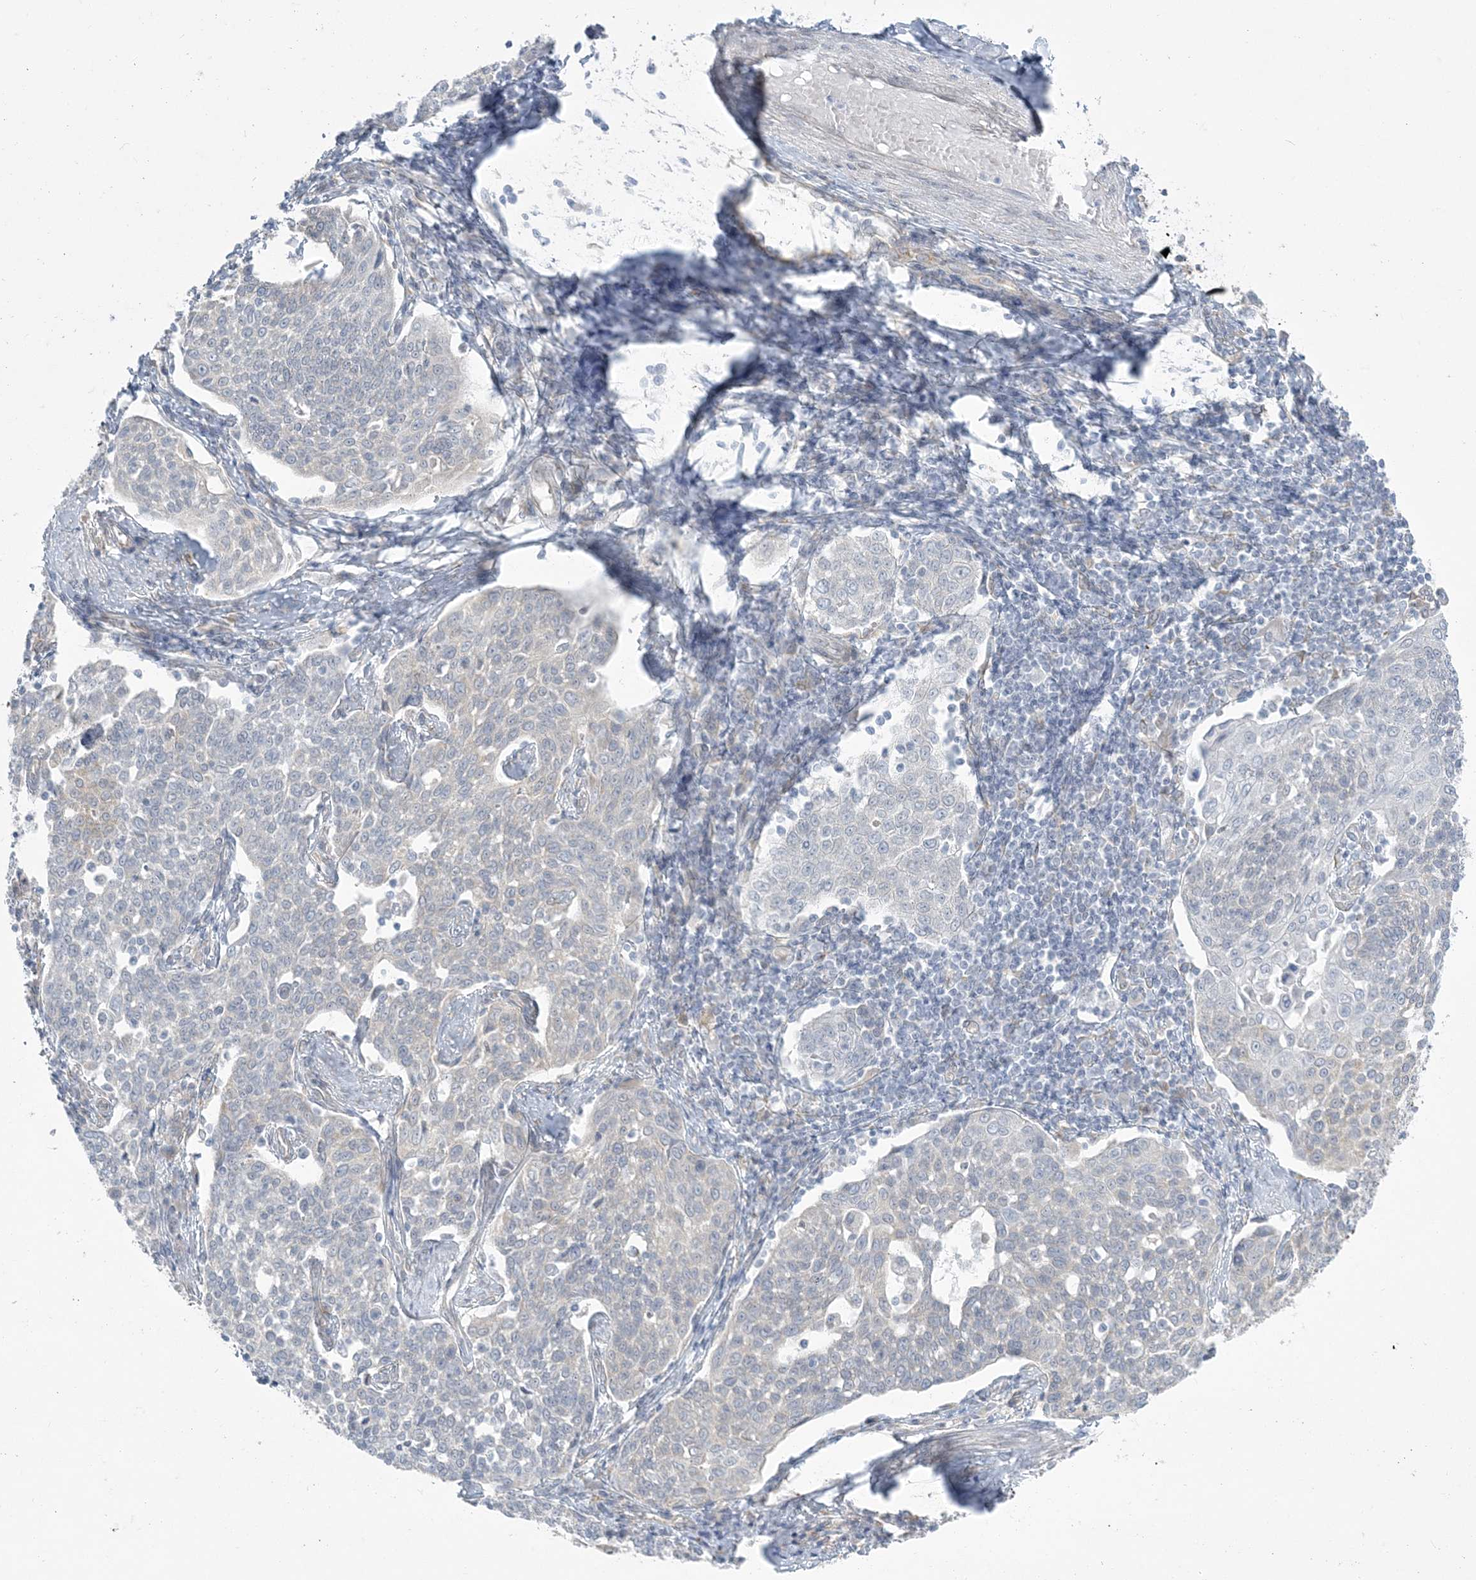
{"staining": {"intensity": "negative", "quantity": "none", "location": "none"}, "tissue": "cervical cancer", "cell_type": "Tumor cells", "image_type": "cancer", "snomed": [{"axis": "morphology", "description": "Squamous cell carcinoma, NOS"}, {"axis": "topography", "description": "Cervix"}], "caption": "Protein analysis of squamous cell carcinoma (cervical) exhibits no significant expression in tumor cells.", "gene": "ZC3H6", "patient": {"sex": "female", "age": 34}}